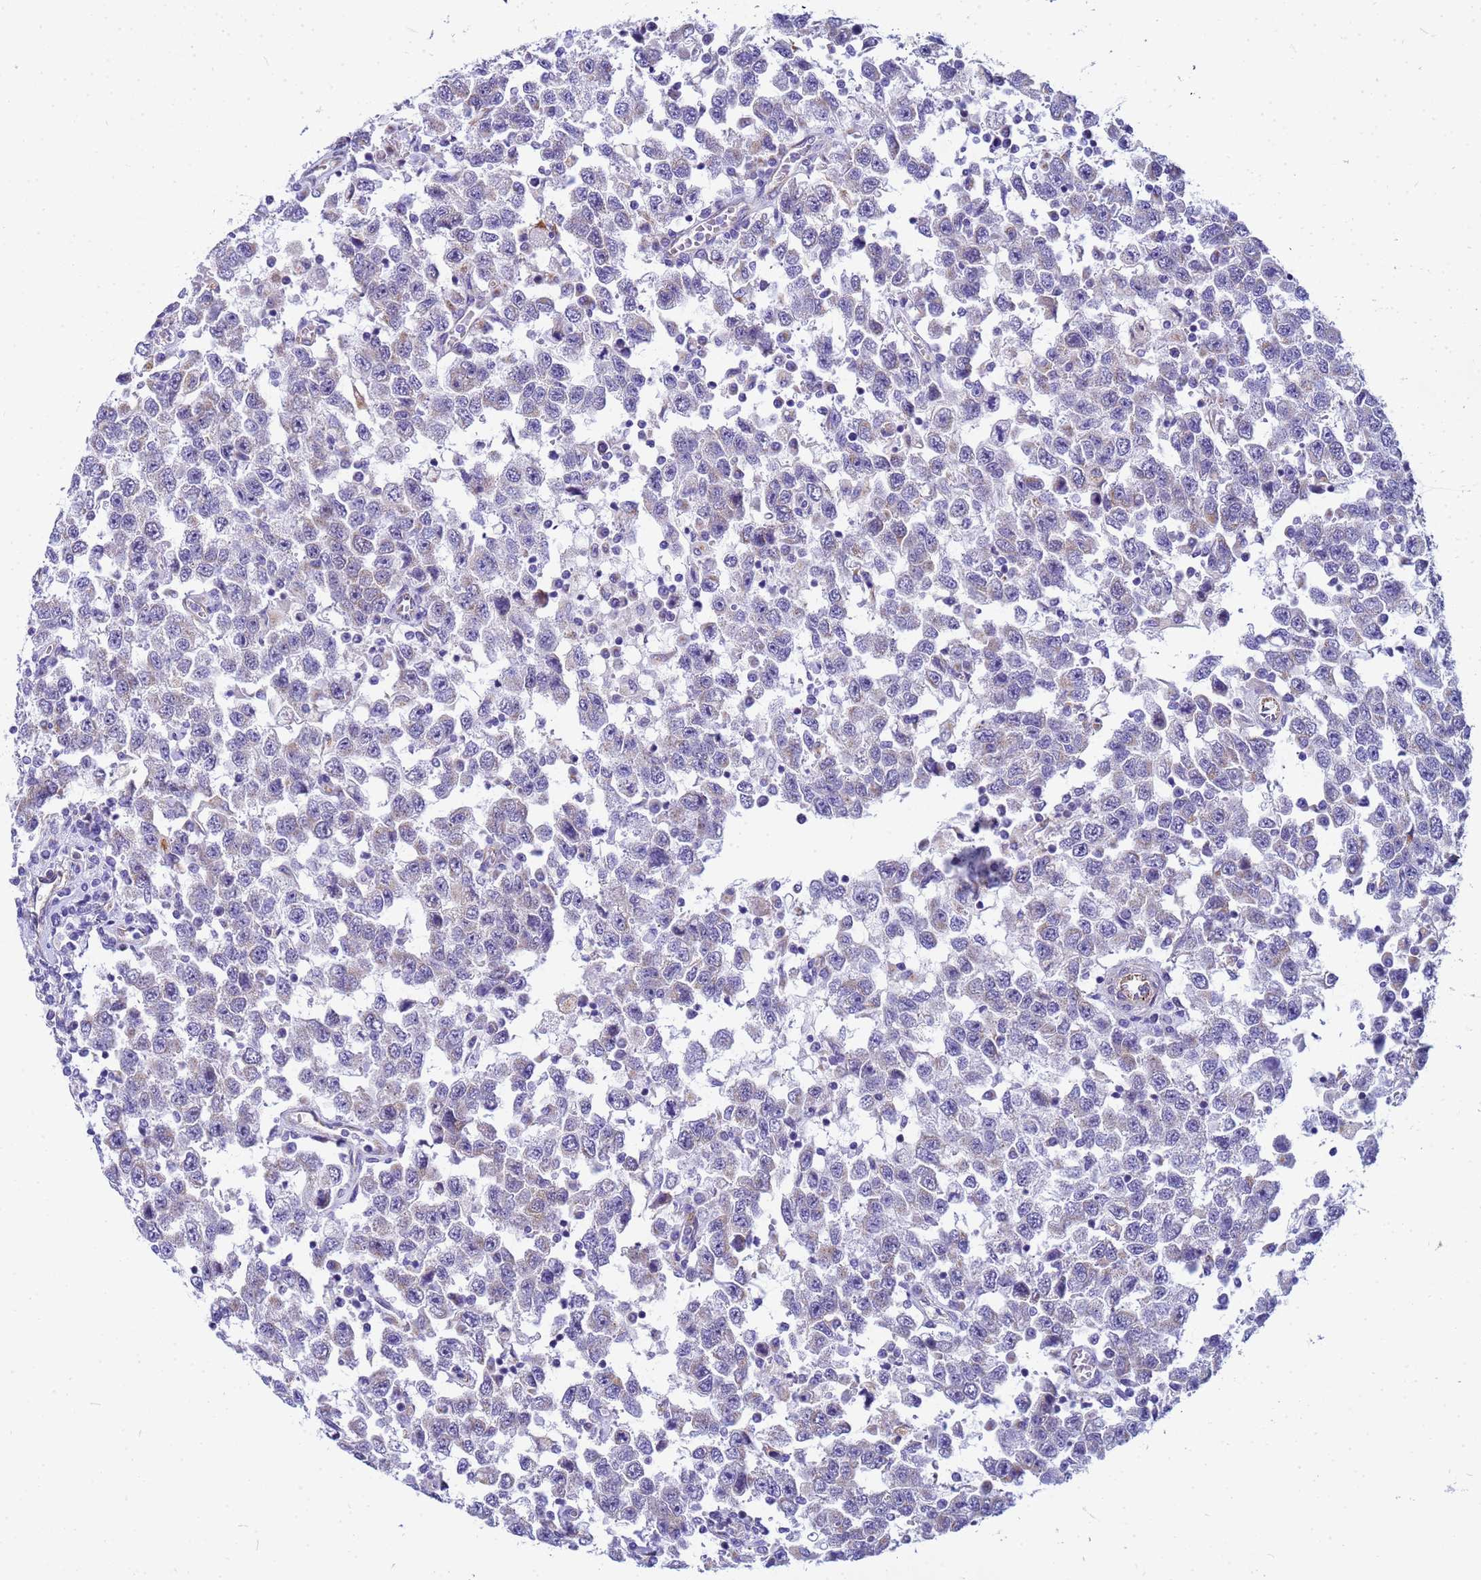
{"staining": {"intensity": "negative", "quantity": "none", "location": "none"}, "tissue": "testis cancer", "cell_type": "Tumor cells", "image_type": "cancer", "snomed": [{"axis": "morphology", "description": "Seminoma, NOS"}, {"axis": "topography", "description": "Testis"}], "caption": "Immunohistochemistry (IHC) histopathology image of human seminoma (testis) stained for a protein (brown), which shows no positivity in tumor cells.", "gene": "UBXN2B", "patient": {"sex": "male", "age": 41}}